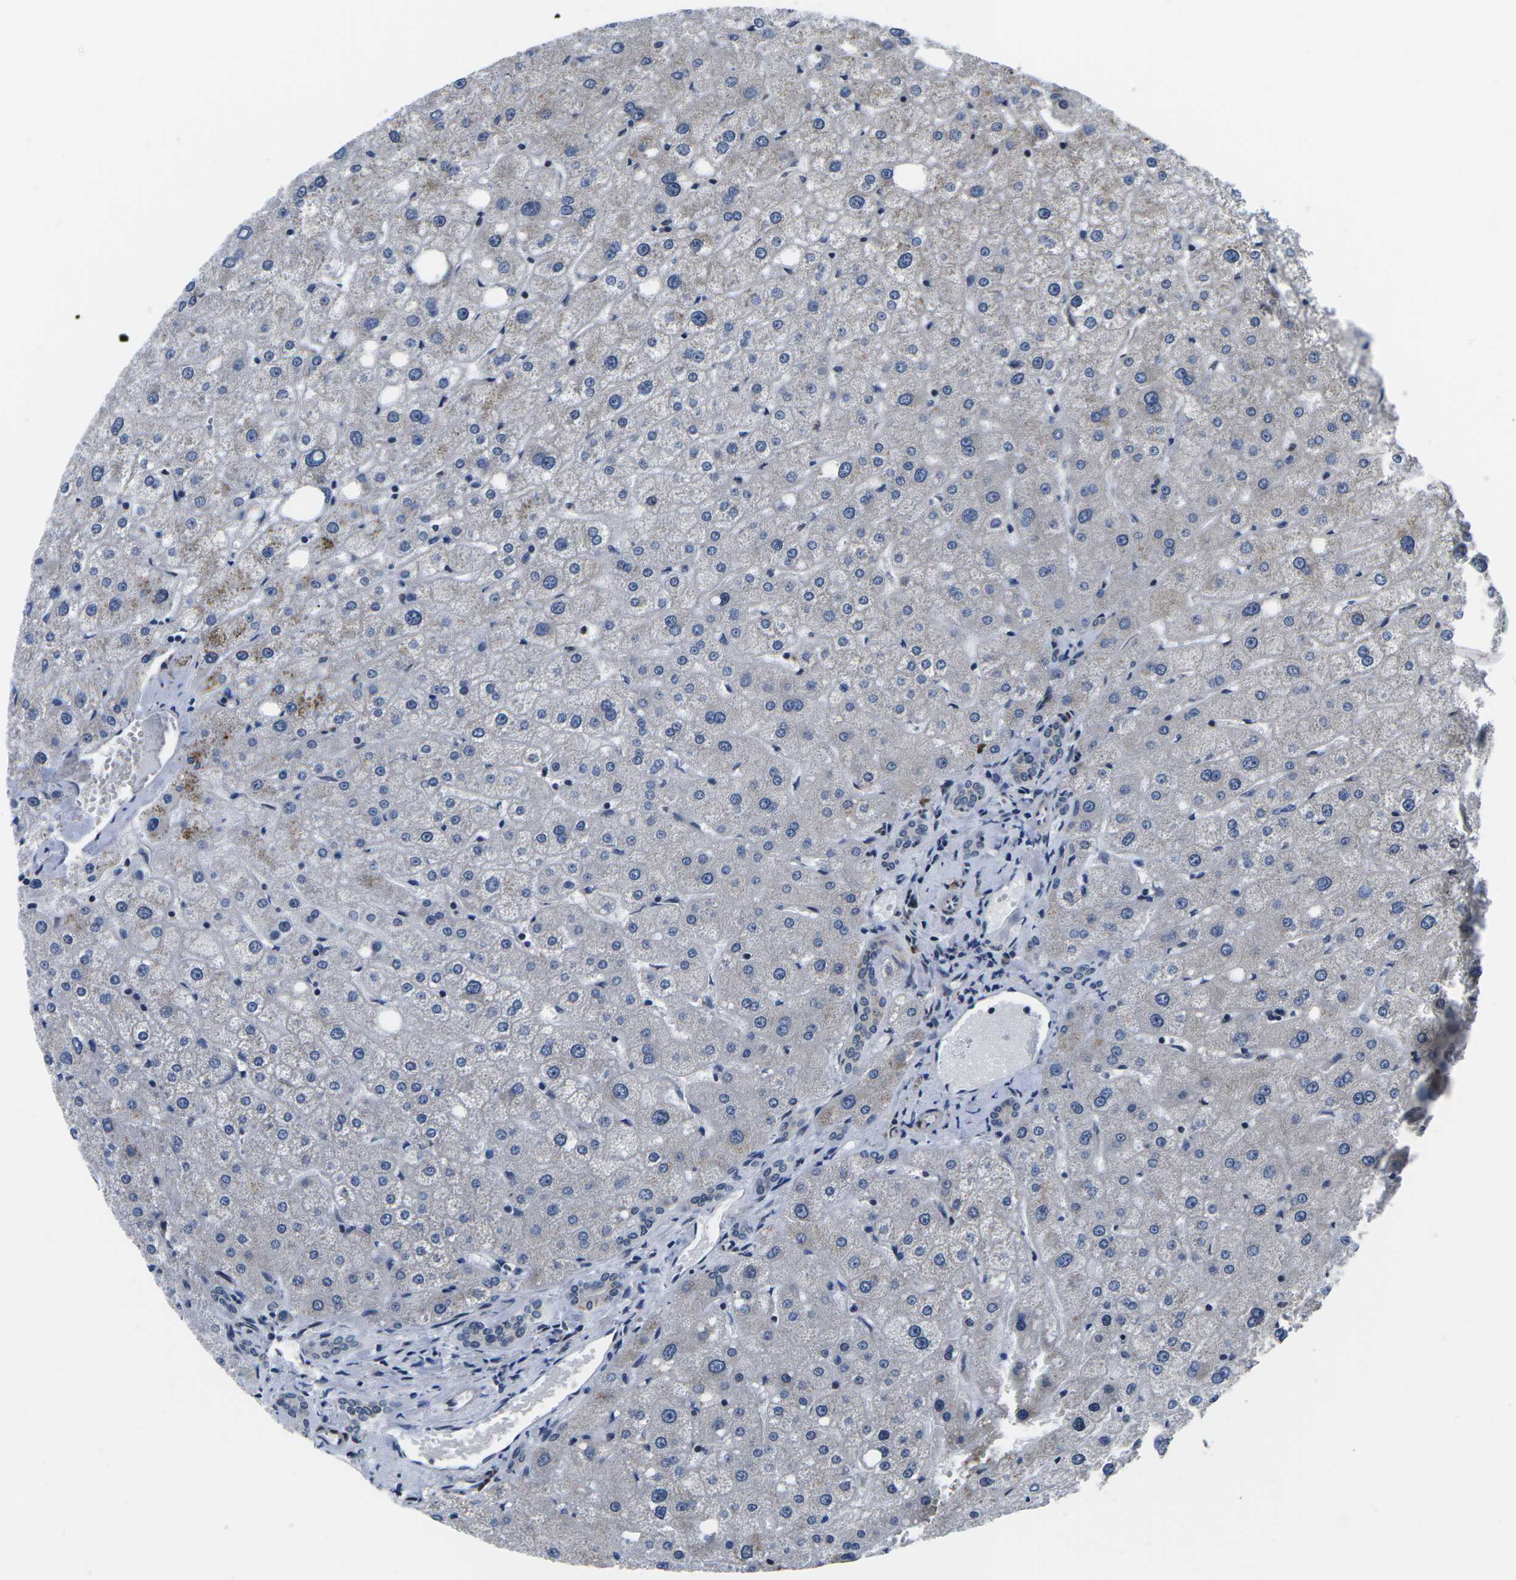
{"staining": {"intensity": "negative", "quantity": "none", "location": "none"}, "tissue": "liver", "cell_type": "Cholangiocytes", "image_type": "normal", "snomed": [{"axis": "morphology", "description": "Normal tissue, NOS"}, {"axis": "topography", "description": "Liver"}], "caption": "This is an immunohistochemistry micrograph of normal liver. There is no expression in cholangiocytes.", "gene": "CCNE1", "patient": {"sex": "male", "age": 73}}